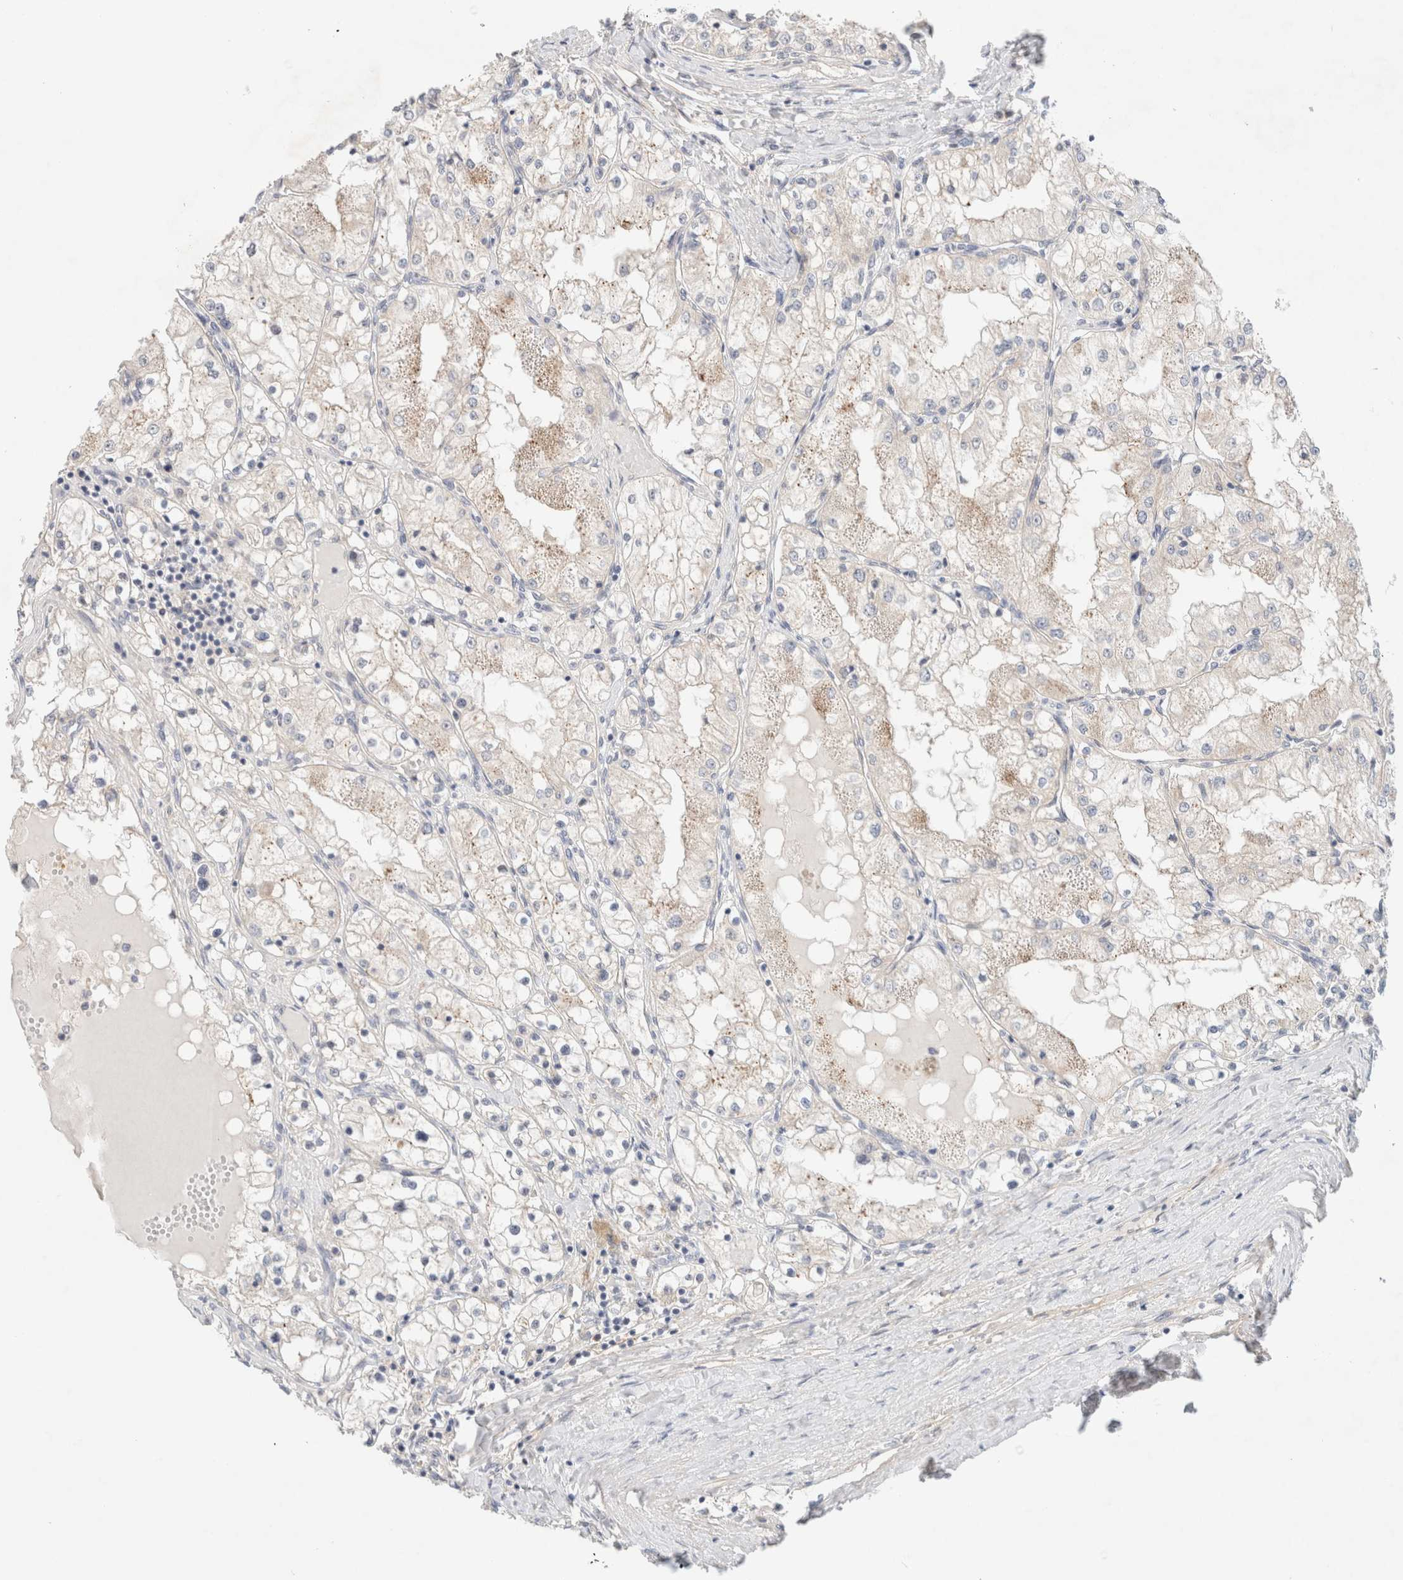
{"staining": {"intensity": "weak", "quantity": "25%-75%", "location": "cytoplasmic/membranous"}, "tissue": "renal cancer", "cell_type": "Tumor cells", "image_type": "cancer", "snomed": [{"axis": "morphology", "description": "Adenocarcinoma, NOS"}, {"axis": "topography", "description": "Kidney"}], "caption": "The photomicrograph reveals staining of renal cancer (adenocarcinoma), revealing weak cytoplasmic/membranous protein staining (brown color) within tumor cells. Immunohistochemistry (ihc) stains the protein in brown and the nuclei are stained blue.", "gene": "SDR16C5", "patient": {"sex": "male", "age": 68}}